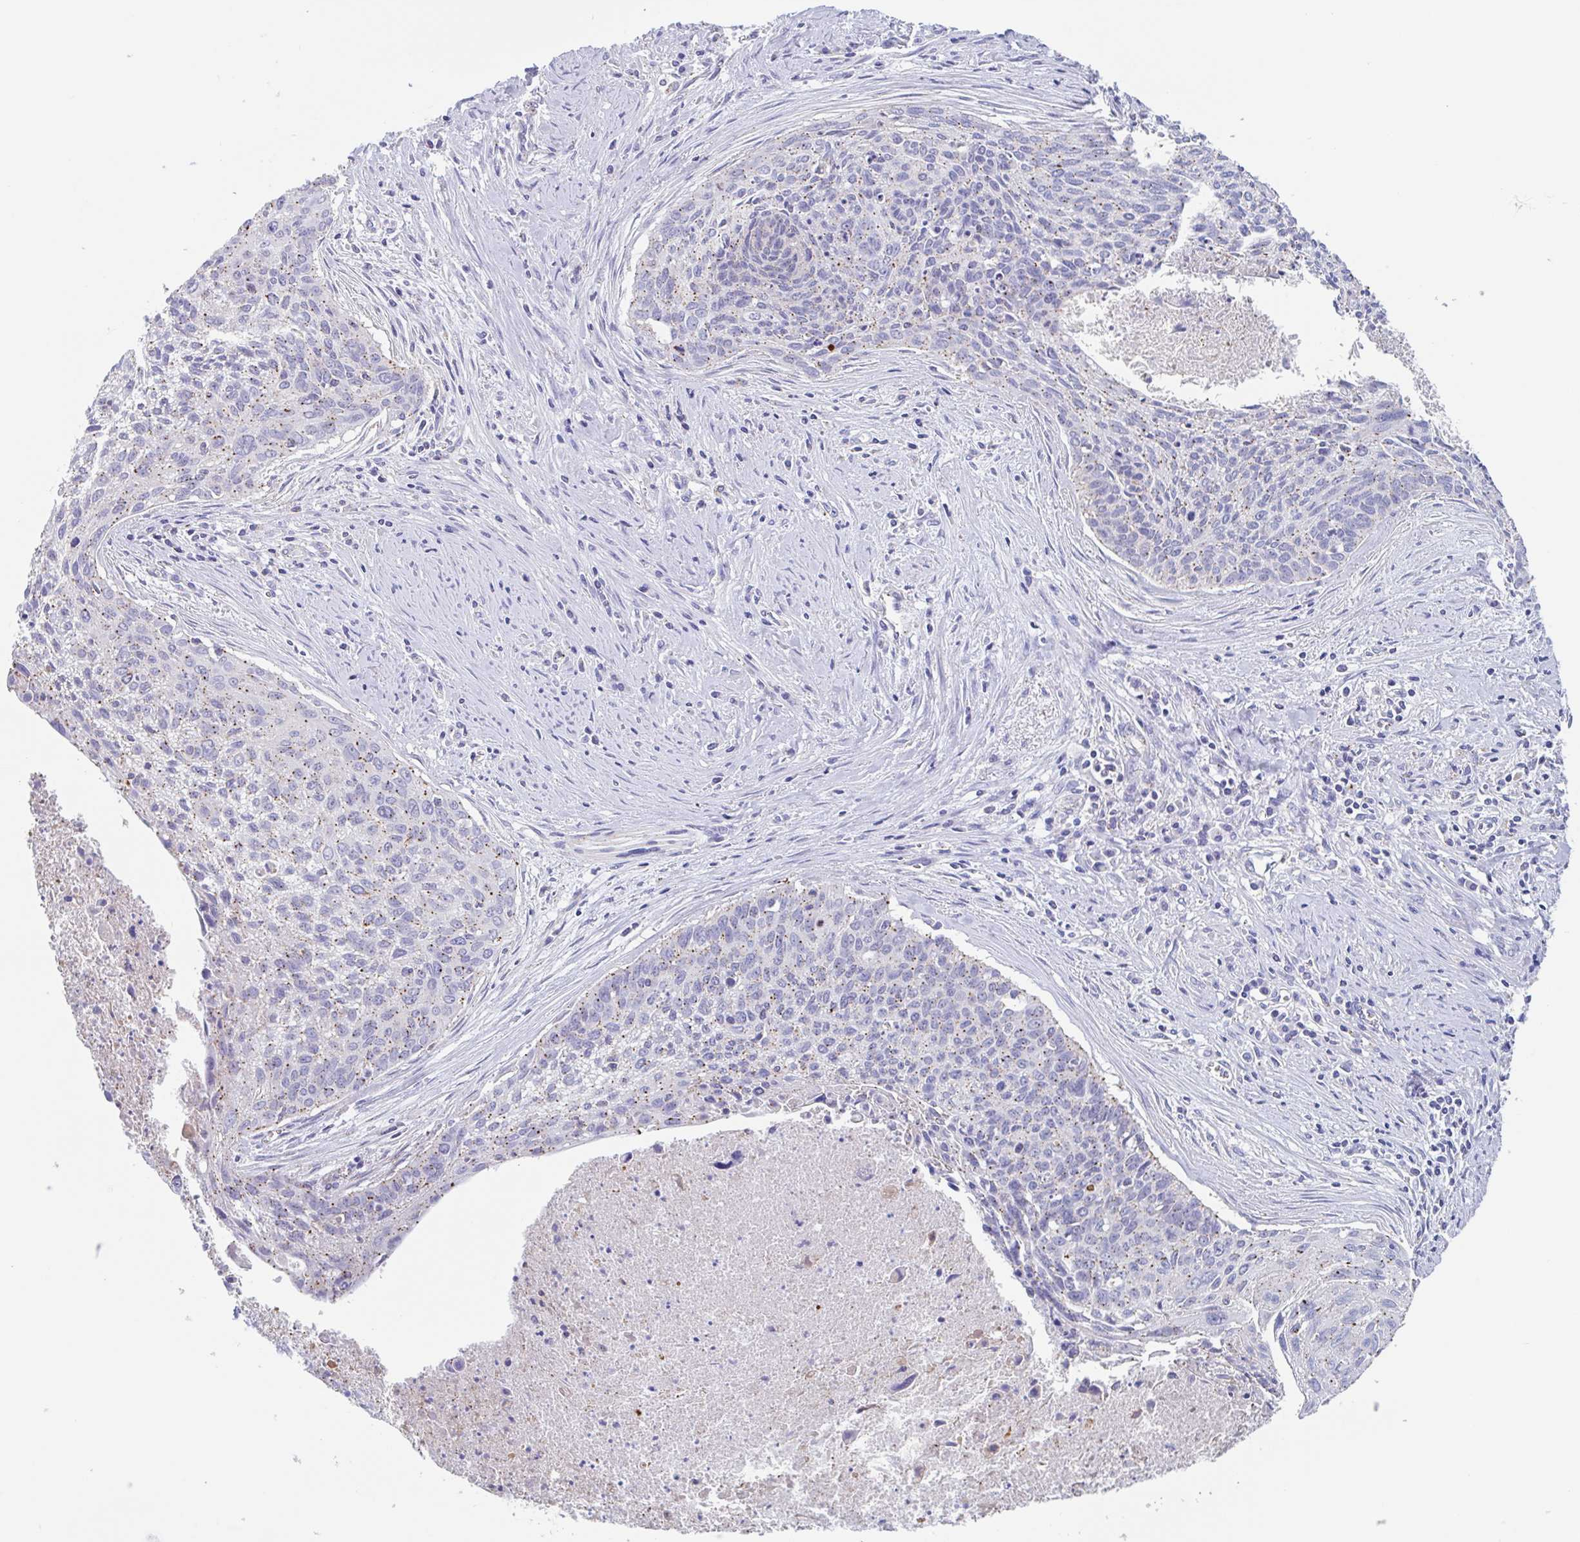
{"staining": {"intensity": "moderate", "quantity": "25%-75%", "location": "cytoplasmic/membranous"}, "tissue": "cervical cancer", "cell_type": "Tumor cells", "image_type": "cancer", "snomed": [{"axis": "morphology", "description": "Squamous cell carcinoma, NOS"}, {"axis": "topography", "description": "Cervix"}], "caption": "This histopathology image reveals immunohistochemistry (IHC) staining of human squamous cell carcinoma (cervical), with medium moderate cytoplasmic/membranous staining in approximately 25%-75% of tumor cells.", "gene": "CHMP5", "patient": {"sex": "female", "age": 55}}